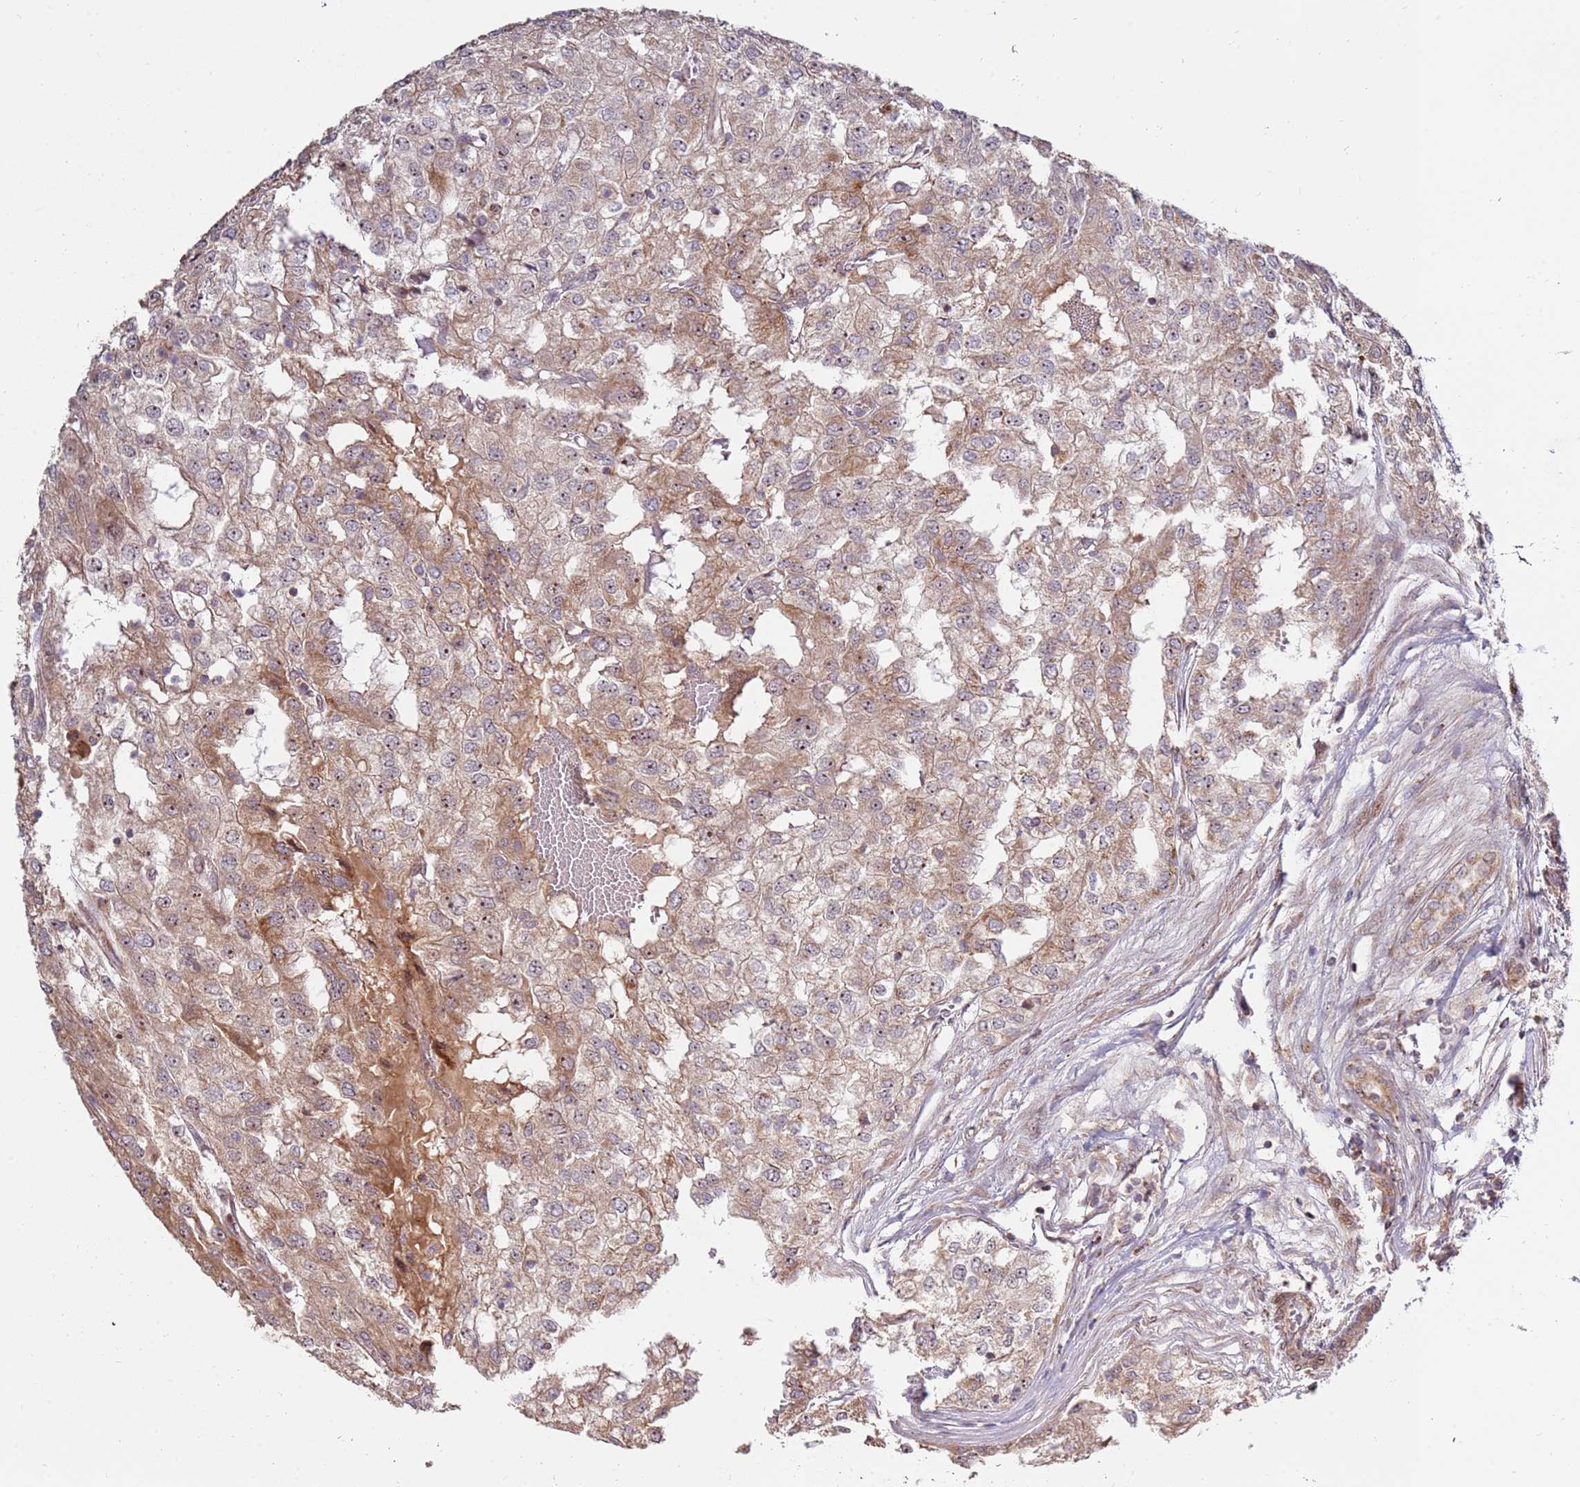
{"staining": {"intensity": "moderate", "quantity": ">75%", "location": "cytoplasmic/membranous,nuclear"}, "tissue": "renal cancer", "cell_type": "Tumor cells", "image_type": "cancer", "snomed": [{"axis": "morphology", "description": "Adenocarcinoma, NOS"}, {"axis": "topography", "description": "Kidney"}], "caption": "Protein expression analysis of human renal adenocarcinoma reveals moderate cytoplasmic/membranous and nuclear positivity in approximately >75% of tumor cells.", "gene": "KIF25", "patient": {"sex": "female", "age": 54}}